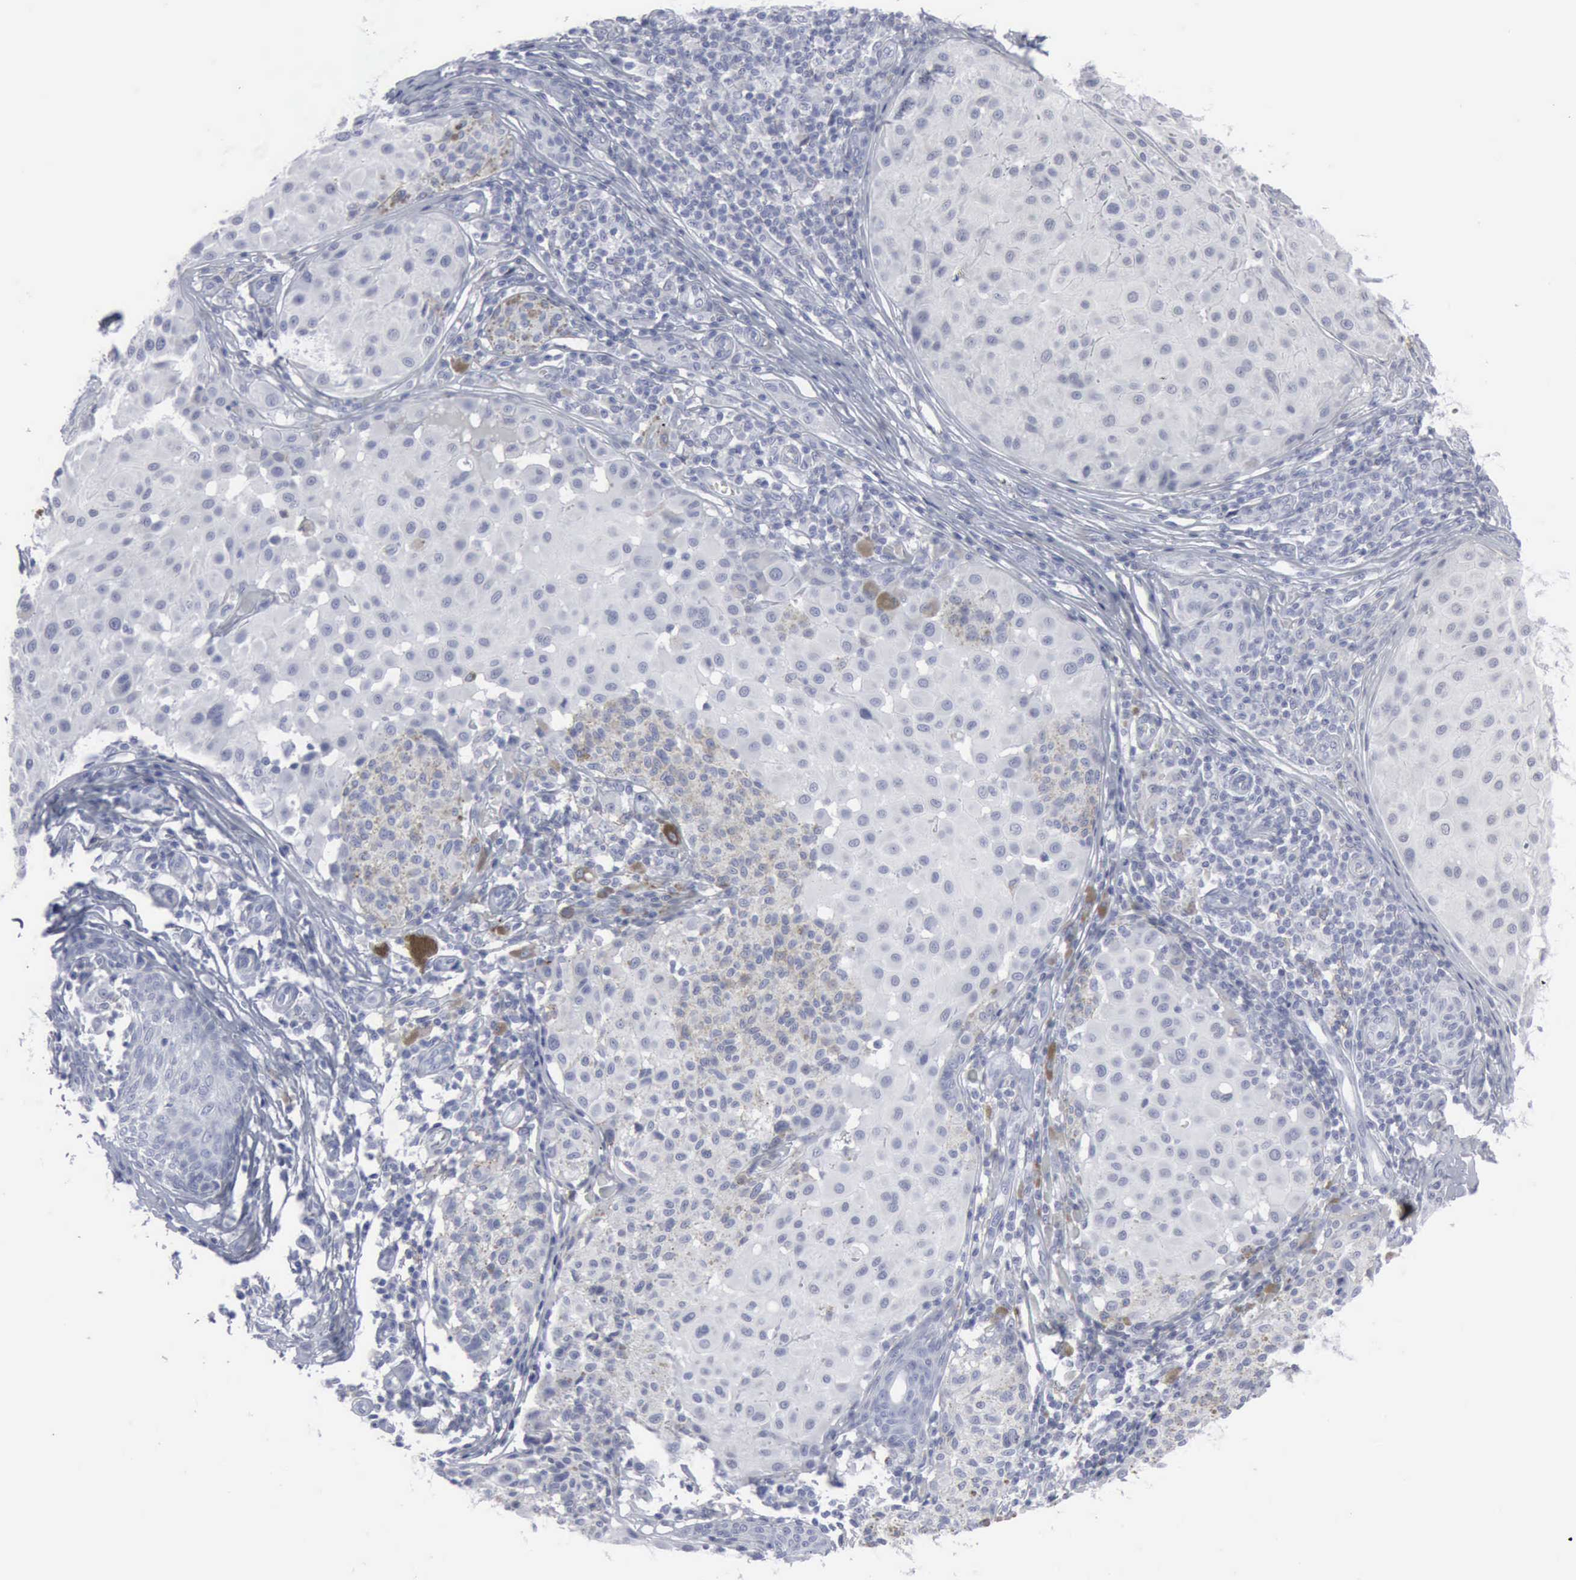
{"staining": {"intensity": "negative", "quantity": "none", "location": "none"}, "tissue": "melanoma", "cell_type": "Tumor cells", "image_type": "cancer", "snomed": [{"axis": "morphology", "description": "Malignant melanoma, NOS"}, {"axis": "topography", "description": "Skin"}], "caption": "This is an IHC photomicrograph of human malignant melanoma. There is no positivity in tumor cells.", "gene": "VCAM1", "patient": {"sex": "male", "age": 36}}